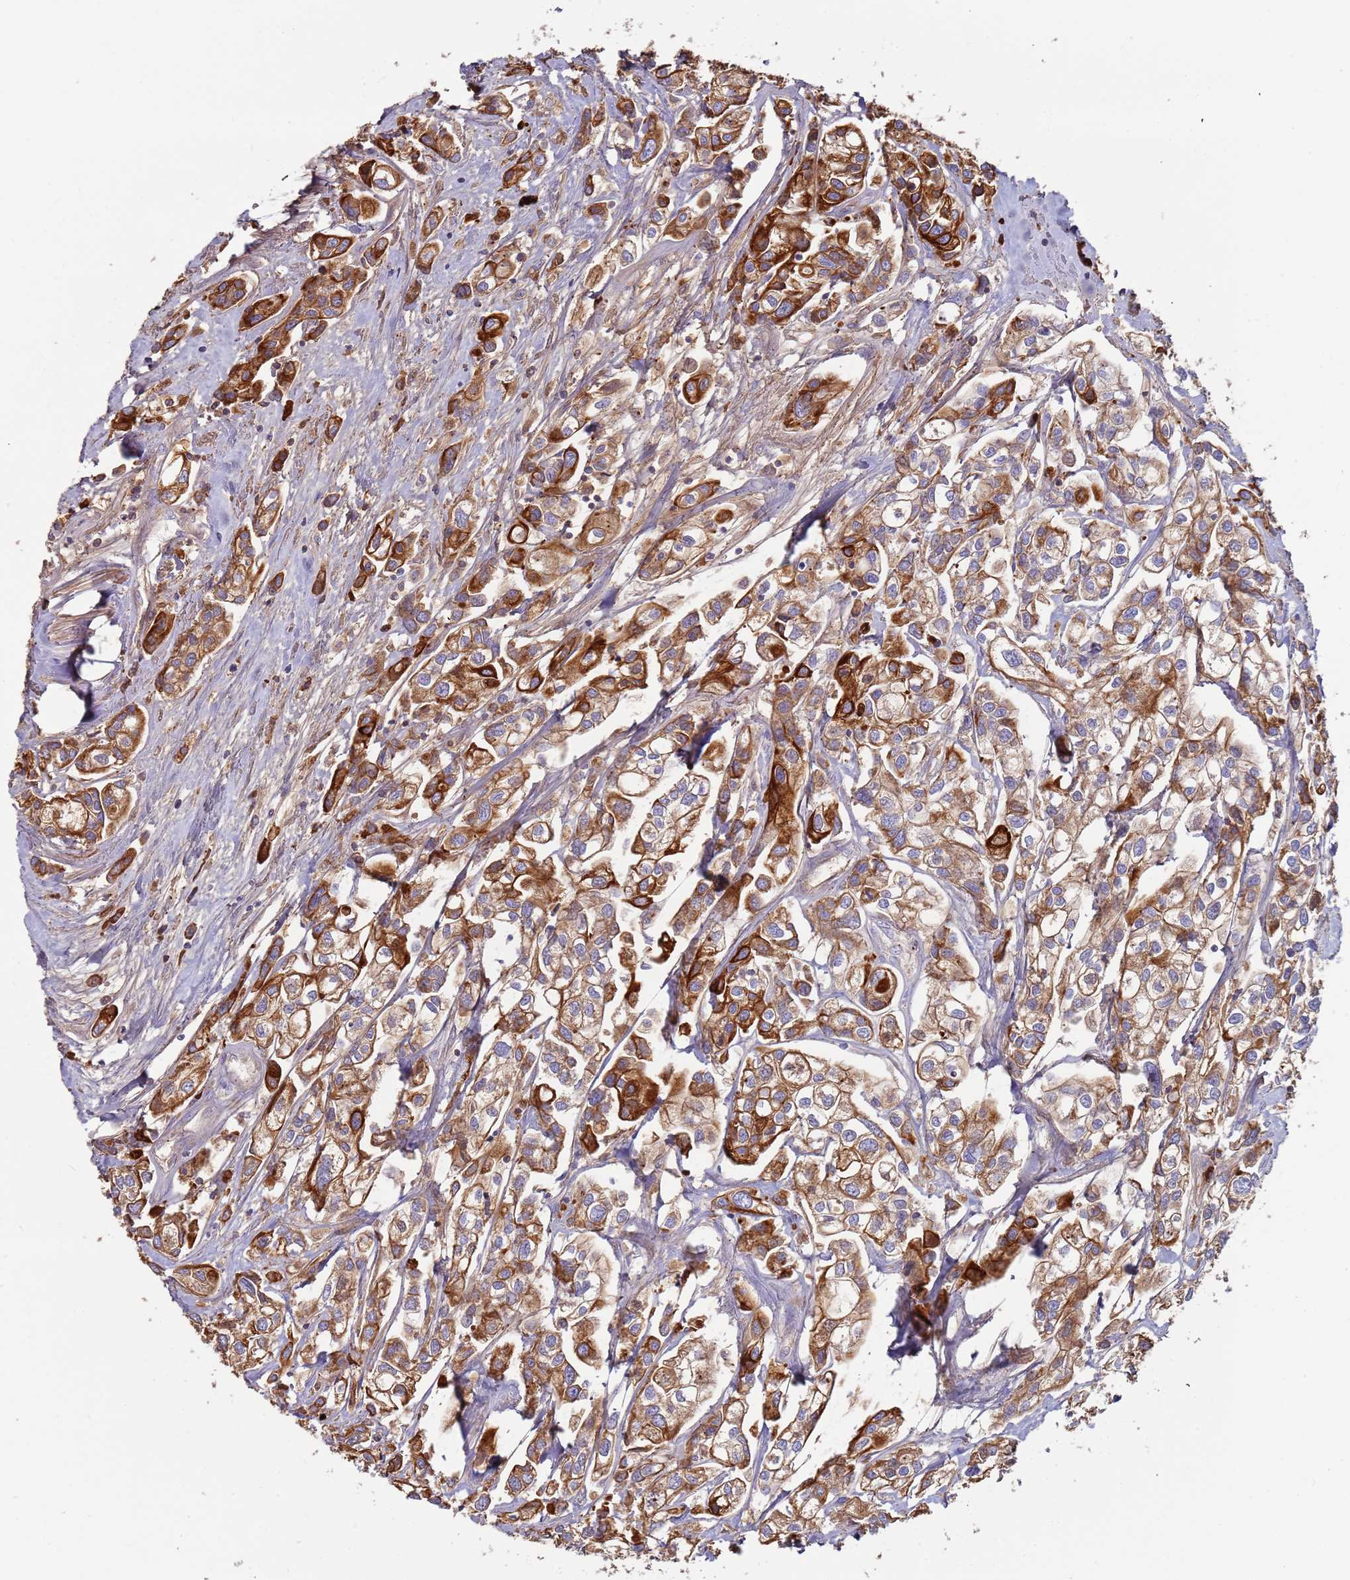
{"staining": {"intensity": "strong", "quantity": ">75%", "location": "cytoplasmic/membranous"}, "tissue": "urothelial cancer", "cell_type": "Tumor cells", "image_type": "cancer", "snomed": [{"axis": "morphology", "description": "Urothelial carcinoma, High grade"}, {"axis": "topography", "description": "Urinary bladder"}], "caption": "A high-resolution histopathology image shows immunohistochemistry staining of urothelial cancer, which reveals strong cytoplasmic/membranous expression in approximately >75% of tumor cells.", "gene": "CYSLTR2", "patient": {"sex": "male", "age": 67}}